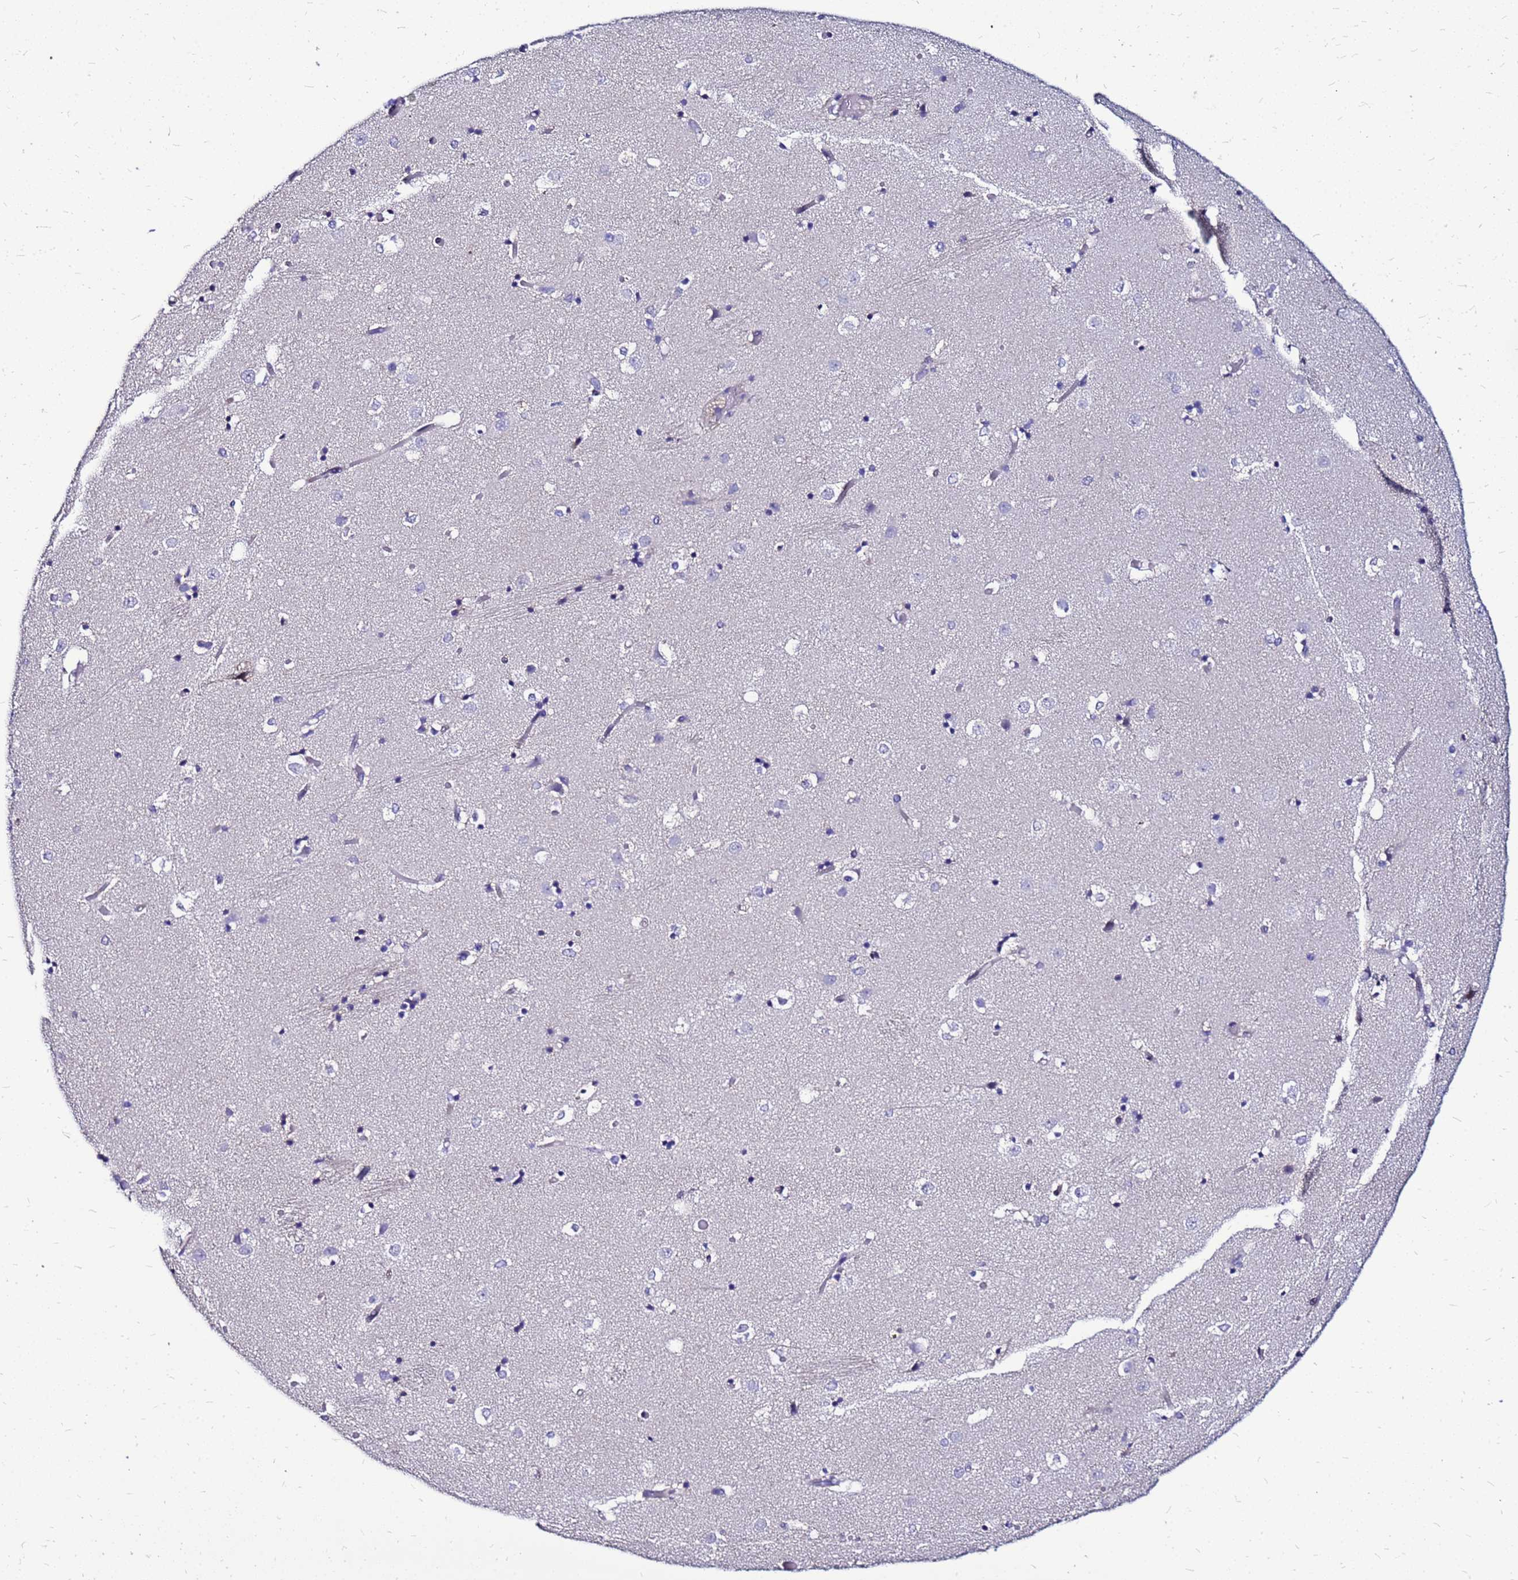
{"staining": {"intensity": "negative", "quantity": "none", "location": "none"}, "tissue": "caudate", "cell_type": "Glial cells", "image_type": "normal", "snomed": [{"axis": "morphology", "description": "Normal tissue, NOS"}, {"axis": "topography", "description": "Lateral ventricle wall"}], "caption": "A high-resolution photomicrograph shows IHC staining of benign caudate, which demonstrates no significant staining in glial cells.", "gene": "ARHGEF35", "patient": {"sex": "female", "age": 52}}